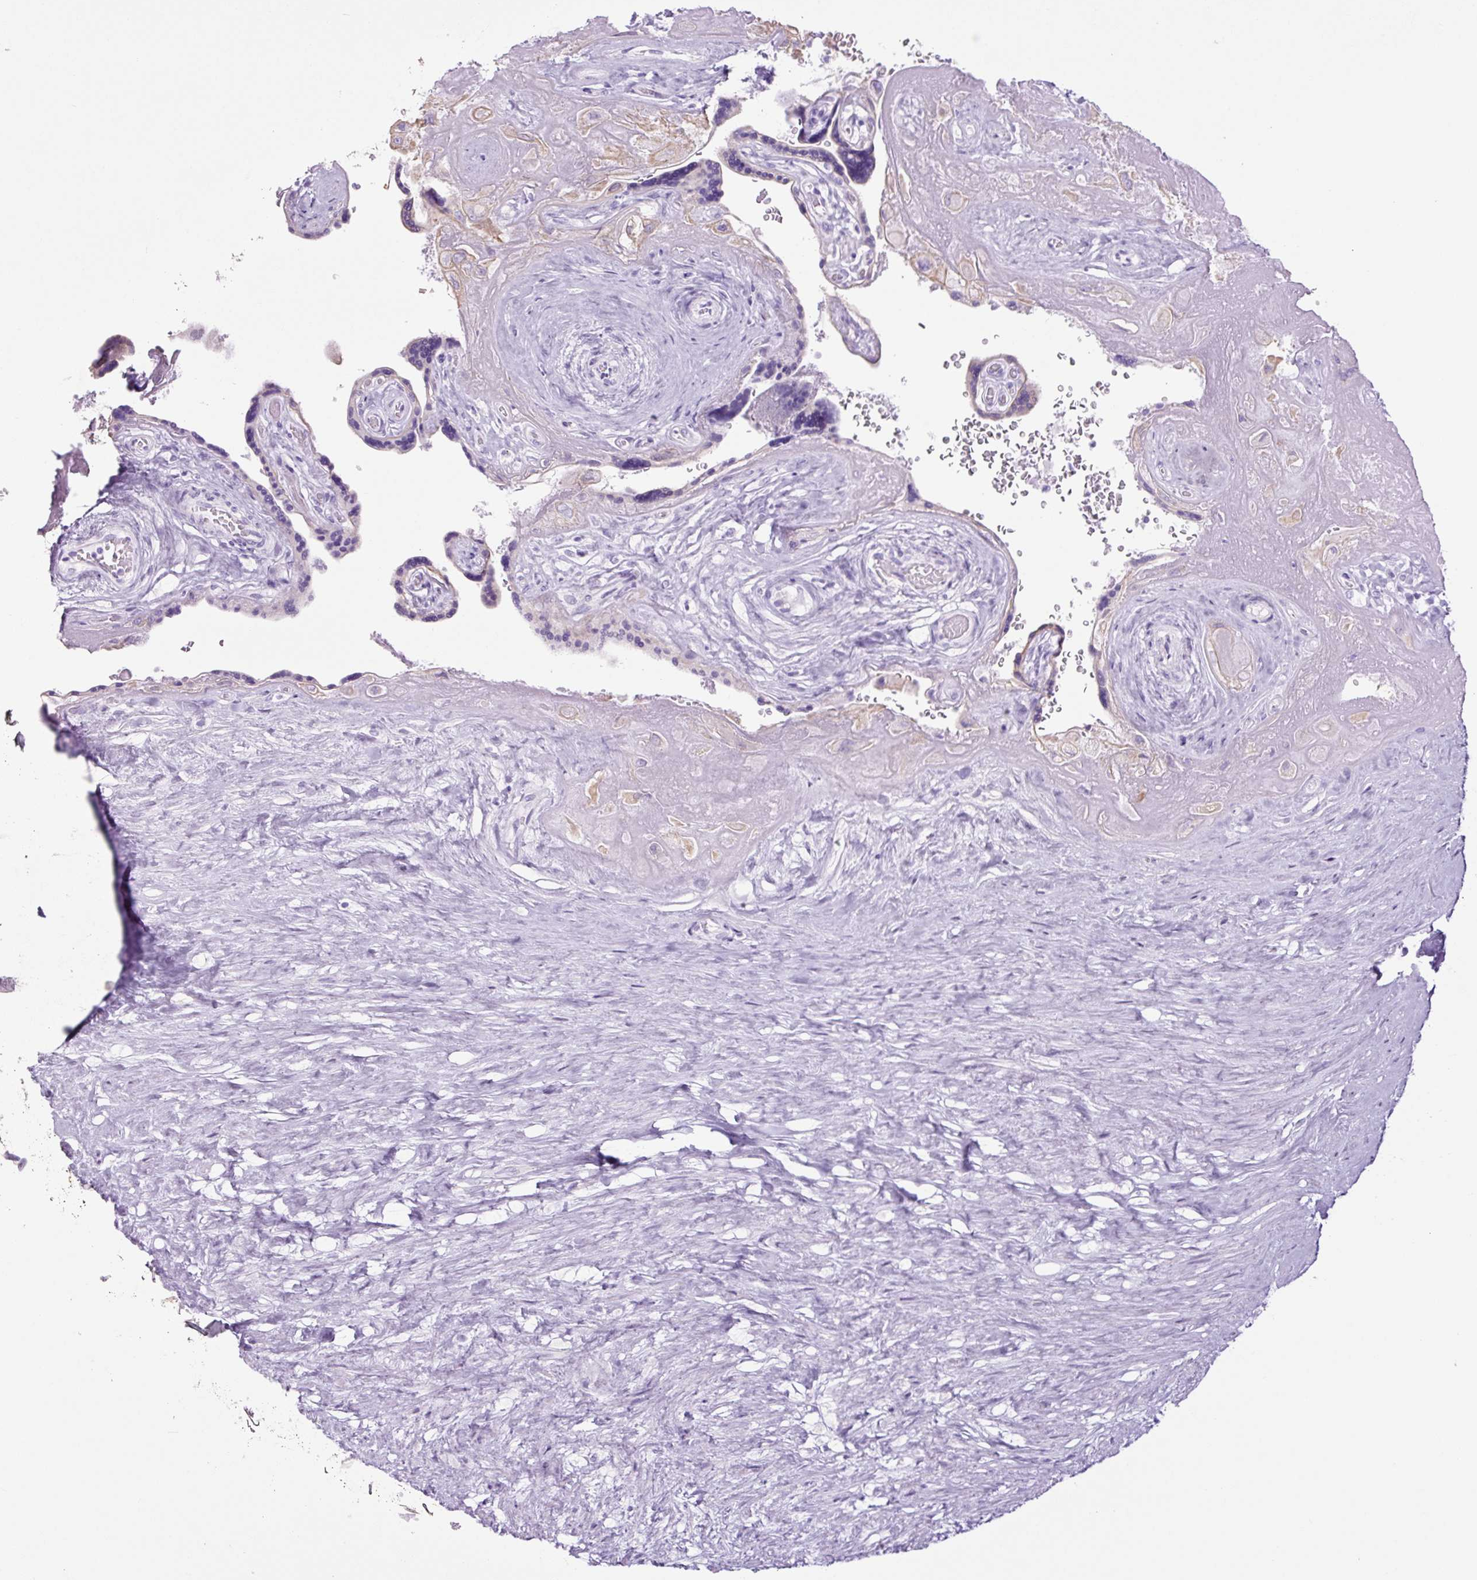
{"staining": {"intensity": "weak", "quantity": "<25%", "location": "cytoplasmic/membranous"}, "tissue": "placenta", "cell_type": "Decidual cells", "image_type": "normal", "snomed": [{"axis": "morphology", "description": "Normal tissue, NOS"}, {"axis": "topography", "description": "Placenta"}], "caption": "Immunohistochemistry image of benign placenta: human placenta stained with DAB (3,3'-diaminobenzidine) reveals no significant protein expression in decidual cells.", "gene": "TFF2", "patient": {"sex": "female", "age": 32}}